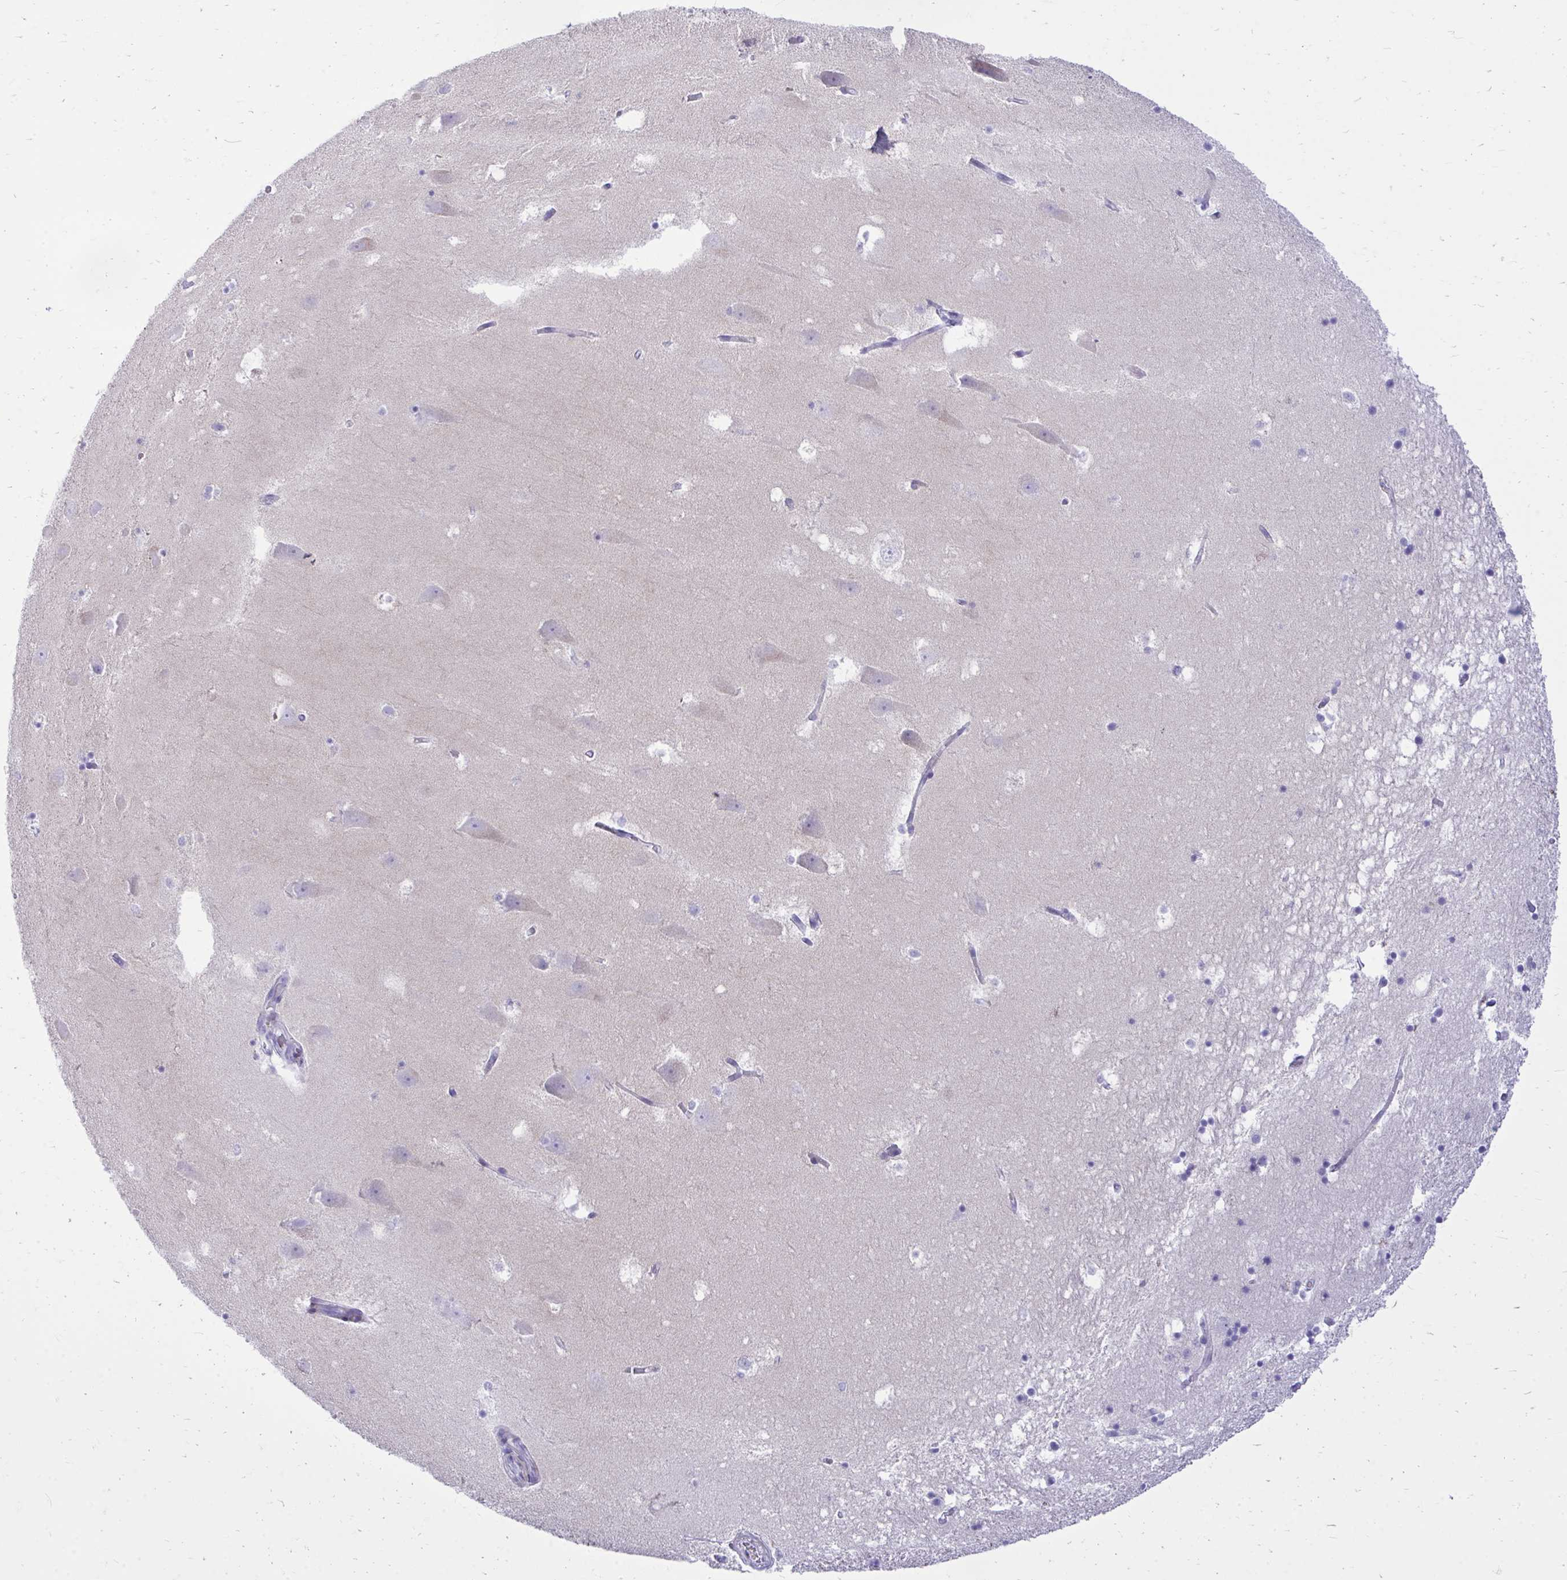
{"staining": {"intensity": "negative", "quantity": "none", "location": "none"}, "tissue": "hippocampus", "cell_type": "Glial cells", "image_type": "normal", "snomed": [{"axis": "morphology", "description": "Normal tissue, NOS"}, {"axis": "topography", "description": "Hippocampus"}], "caption": "Histopathology image shows no significant protein staining in glial cells of normal hippocampus.", "gene": "ANKDD1B", "patient": {"sex": "male", "age": 58}}